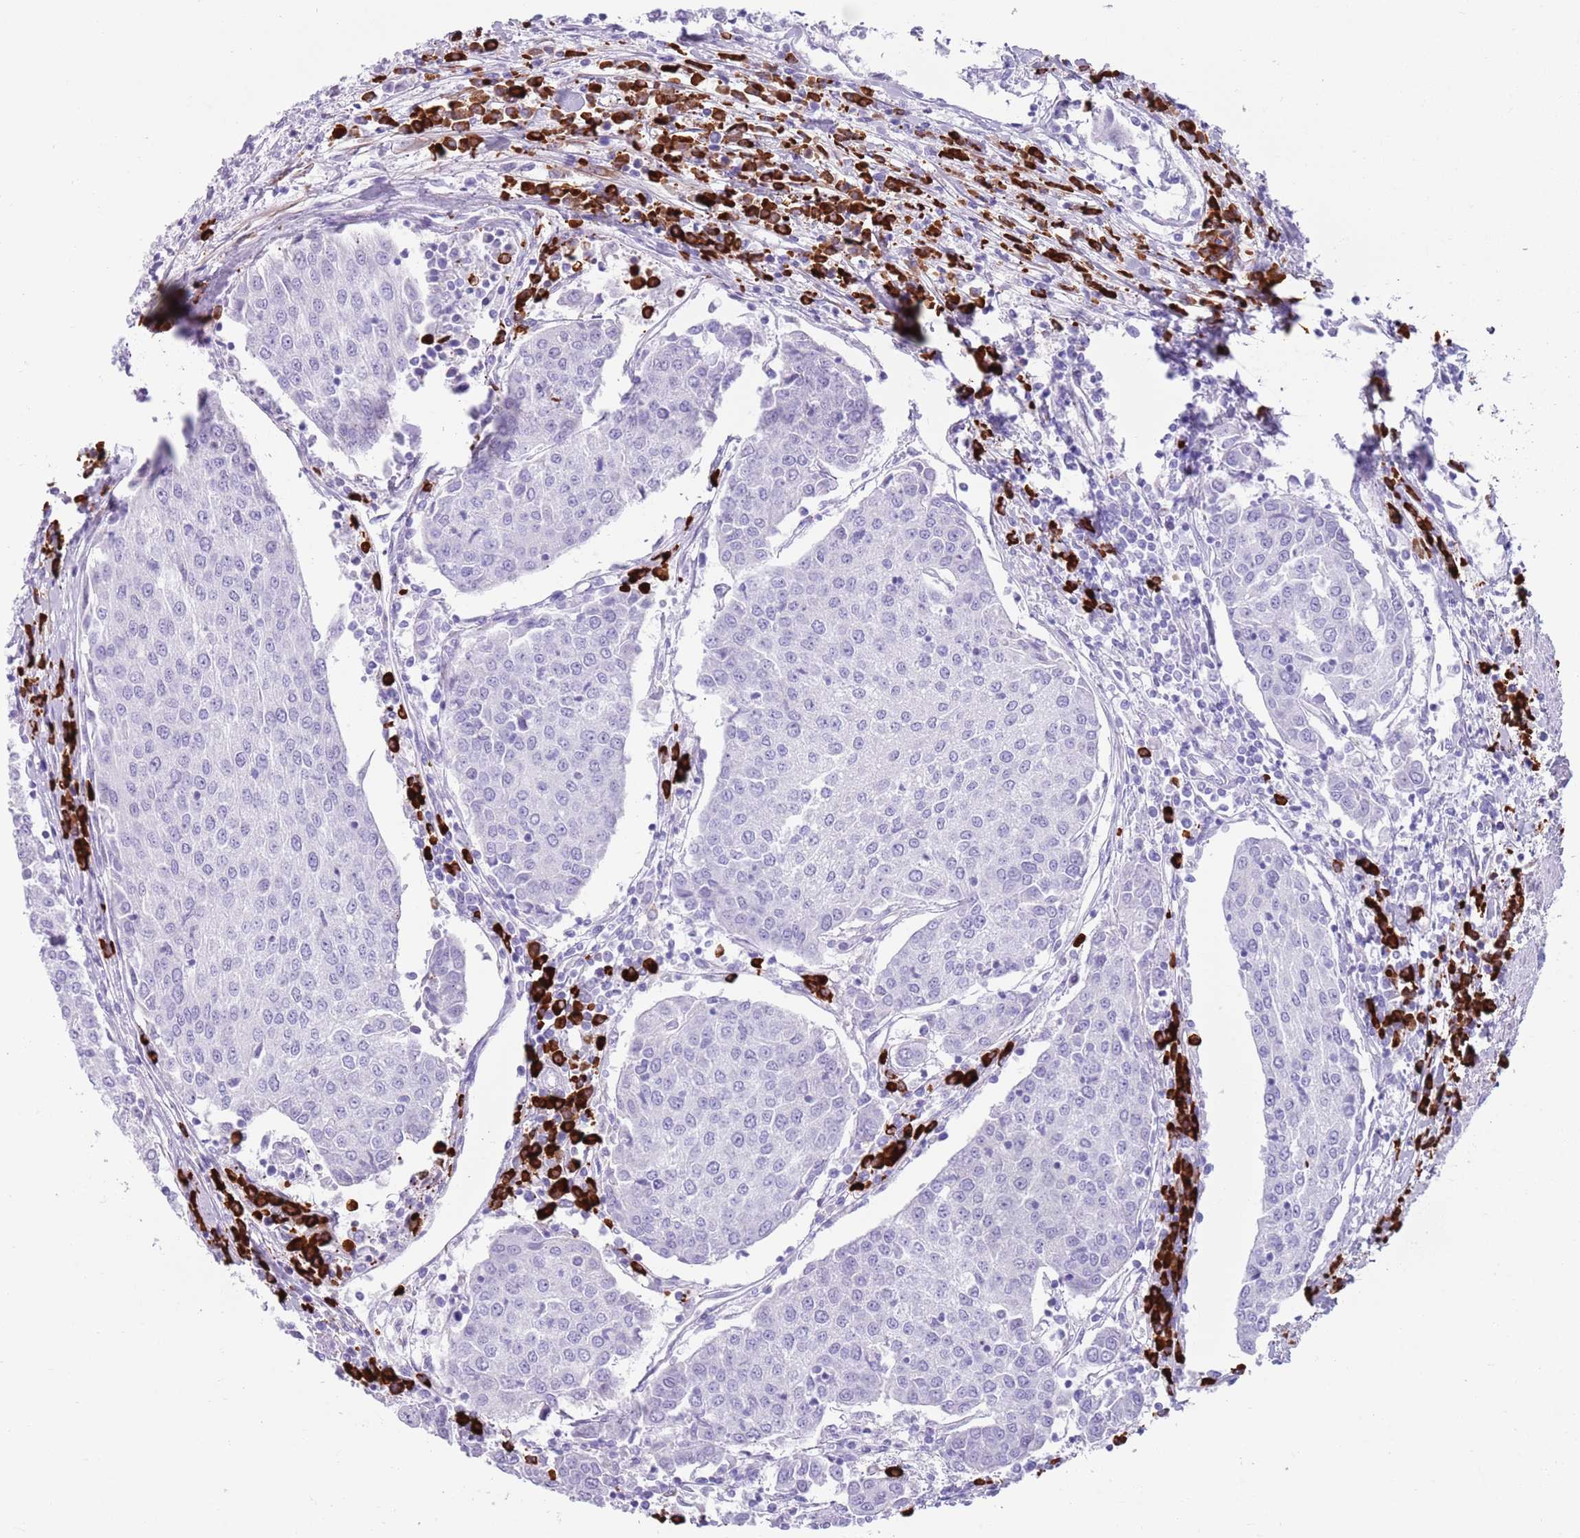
{"staining": {"intensity": "negative", "quantity": "none", "location": "none"}, "tissue": "urothelial cancer", "cell_type": "Tumor cells", "image_type": "cancer", "snomed": [{"axis": "morphology", "description": "Urothelial carcinoma, High grade"}, {"axis": "topography", "description": "Urinary bladder"}], "caption": "Immunohistochemistry micrograph of neoplastic tissue: high-grade urothelial carcinoma stained with DAB shows no significant protein expression in tumor cells. Nuclei are stained in blue.", "gene": "LY6G5B", "patient": {"sex": "female", "age": 85}}